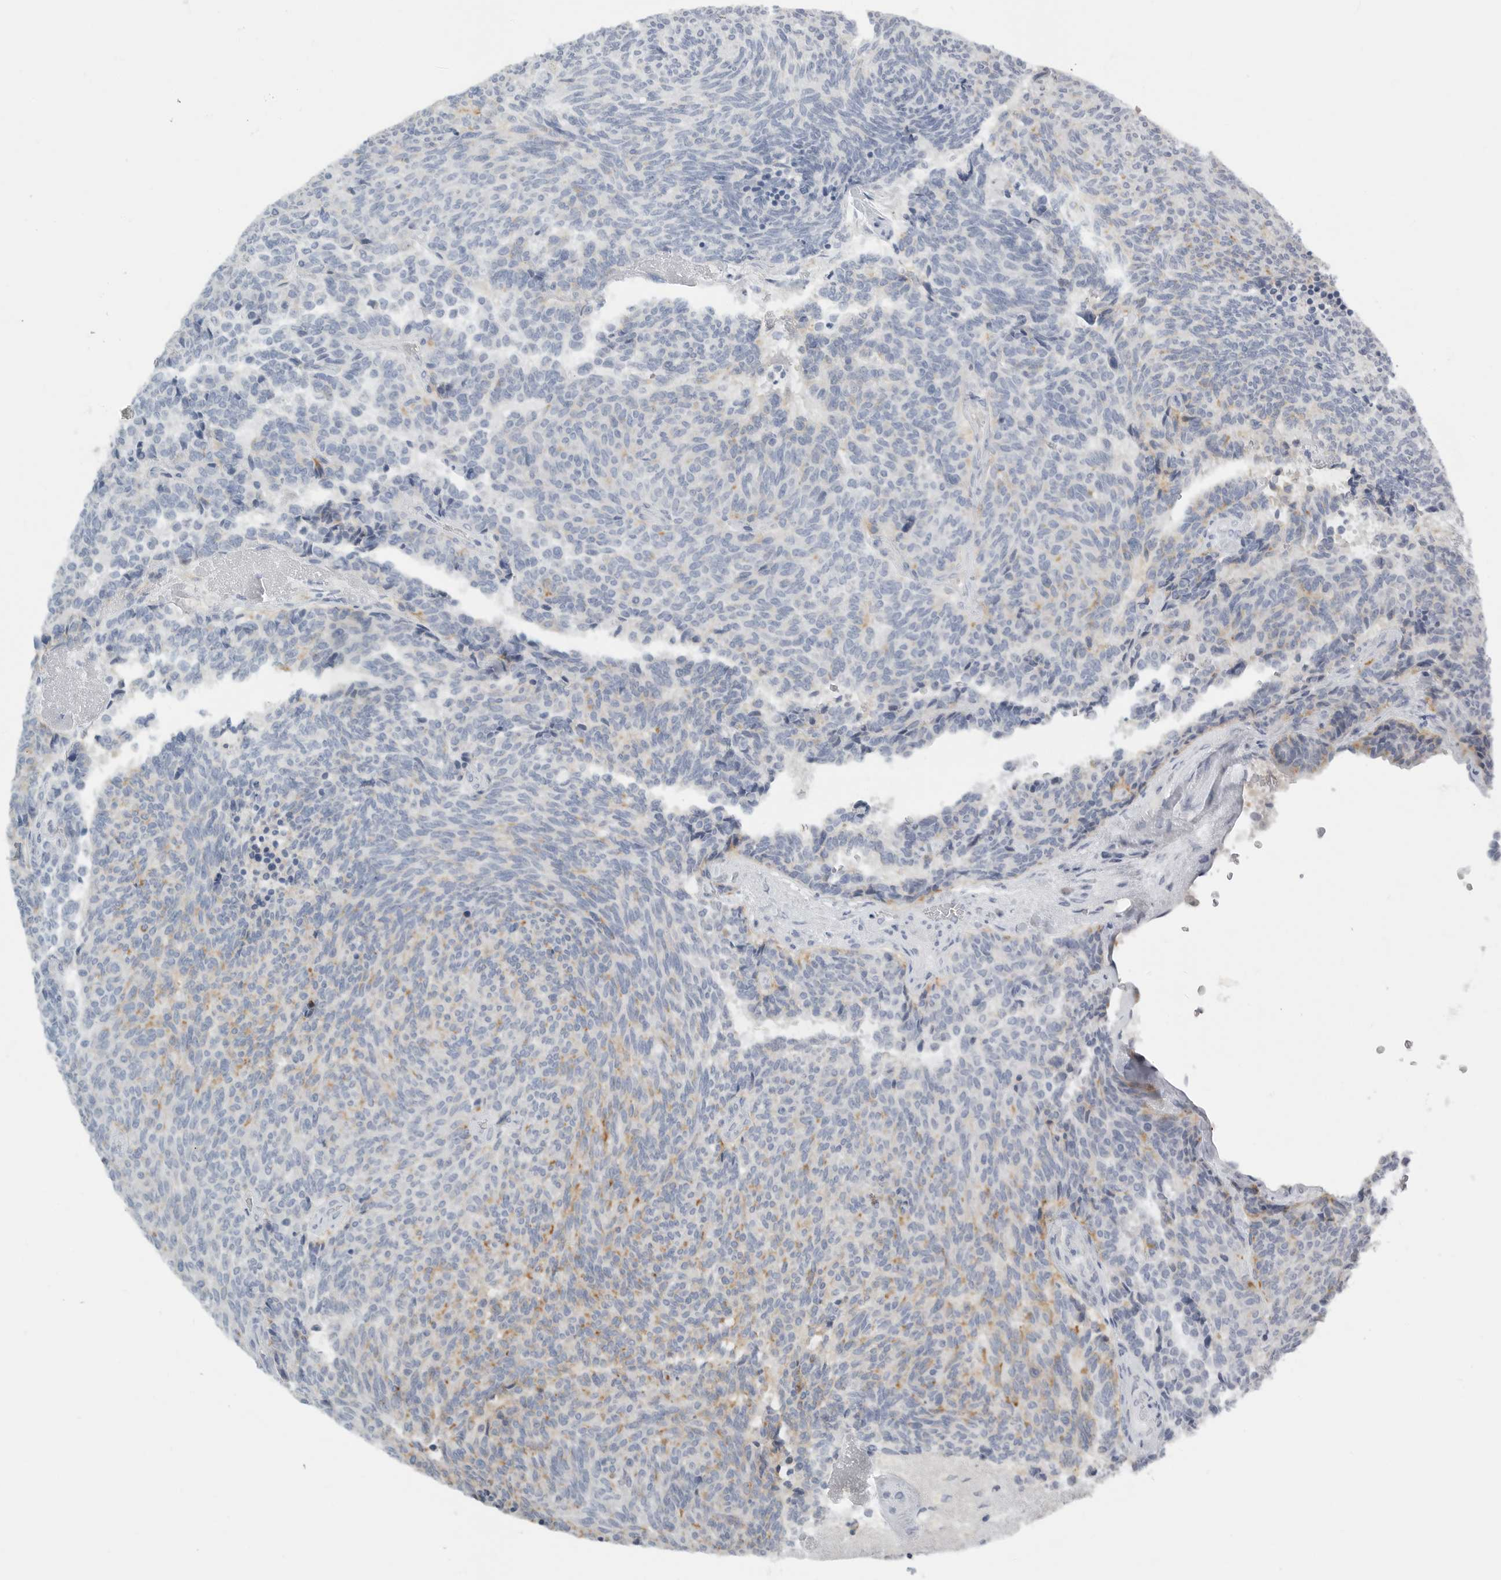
{"staining": {"intensity": "negative", "quantity": "none", "location": "none"}, "tissue": "carcinoid", "cell_type": "Tumor cells", "image_type": "cancer", "snomed": [{"axis": "morphology", "description": "Carcinoid, malignant, NOS"}, {"axis": "topography", "description": "Pancreas"}], "caption": "Micrograph shows no protein expression in tumor cells of carcinoid tissue. (Immunohistochemistry (ihc), brightfield microscopy, high magnification).", "gene": "PAM", "patient": {"sex": "female", "age": 54}}